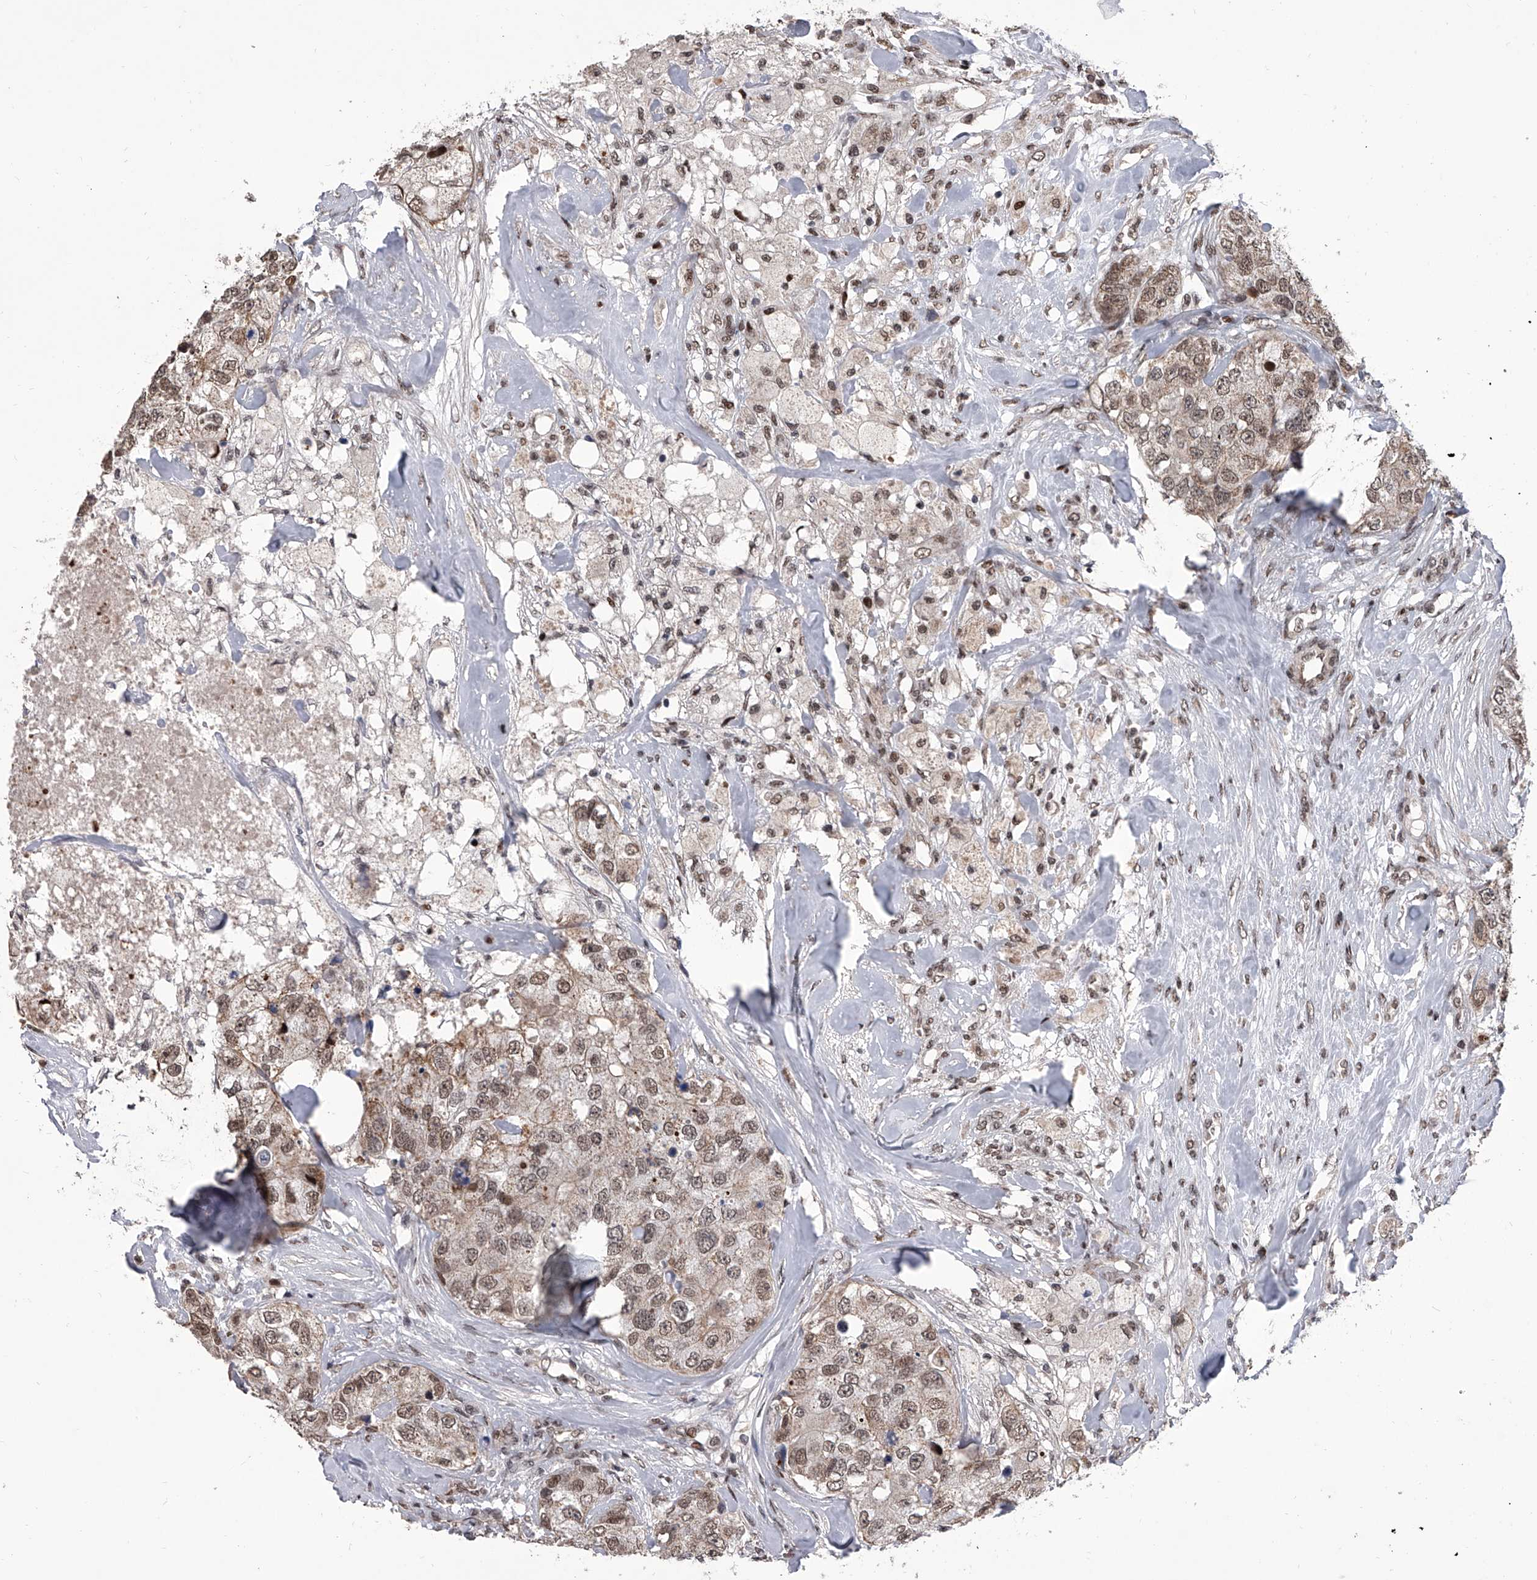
{"staining": {"intensity": "weak", "quantity": ">75%", "location": "nuclear"}, "tissue": "breast cancer", "cell_type": "Tumor cells", "image_type": "cancer", "snomed": [{"axis": "morphology", "description": "Duct carcinoma"}, {"axis": "topography", "description": "Breast"}], "caption": "This is a histology image of immunohistochemistry (IHC) staining of invasive ductal carcinoma (breast), which shows weak positivity in the nuclear of tumor cells.", "gene": "ZNF426", "patient": {"sex": "female", "age": 62}}